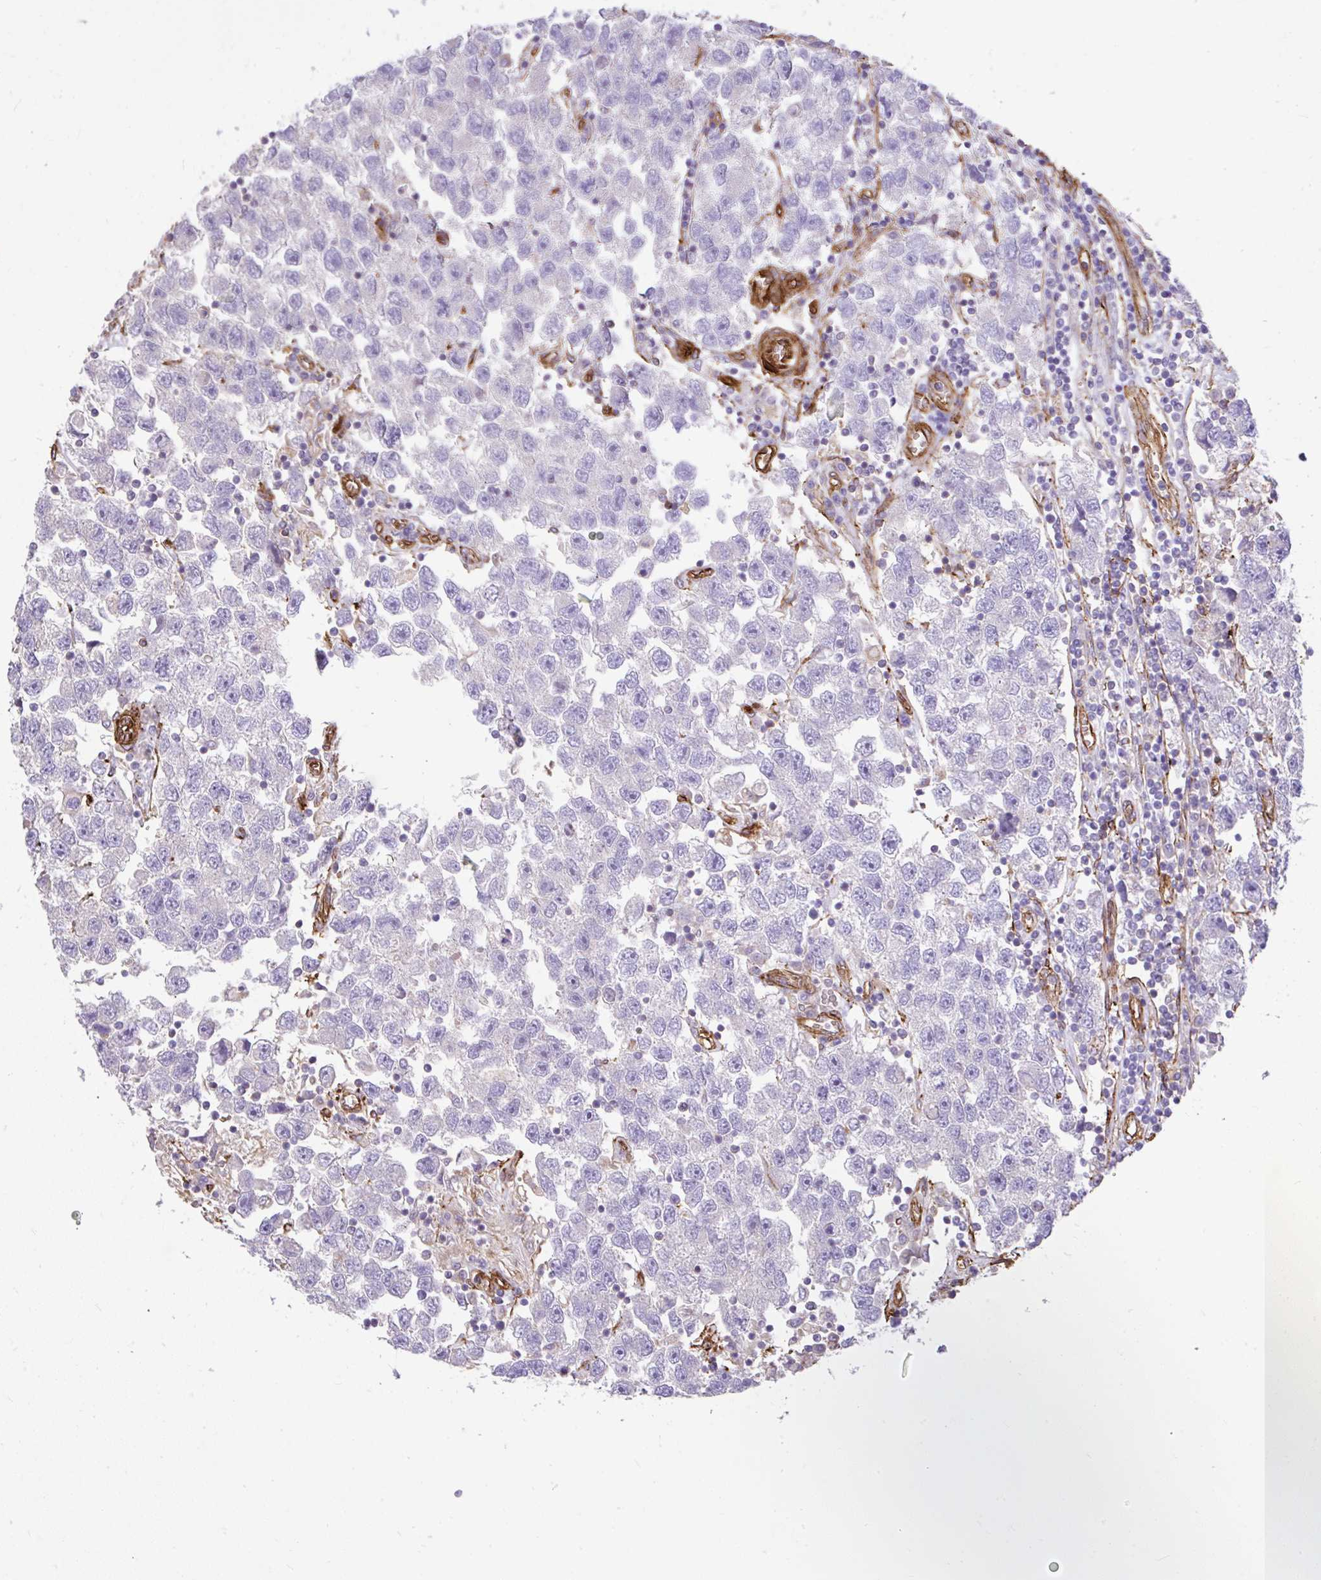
{"staining": {"intensity": "negative", "quantity": "none", "location": "none"}, "tissue": "testis cancer", "cell_type": "Tumor cells", "image_type": "cancer", "snomed": [{"axis": "morphology", "description": "Seminoma, NOS"}, {"axis": "topography", "description": "Testis"}], "caption": "Testis cancer stained for a protein using IHC shows no expression tumor cells.", "gene": "PTPRK", "patient": {"sex": "male", "age": 26}}